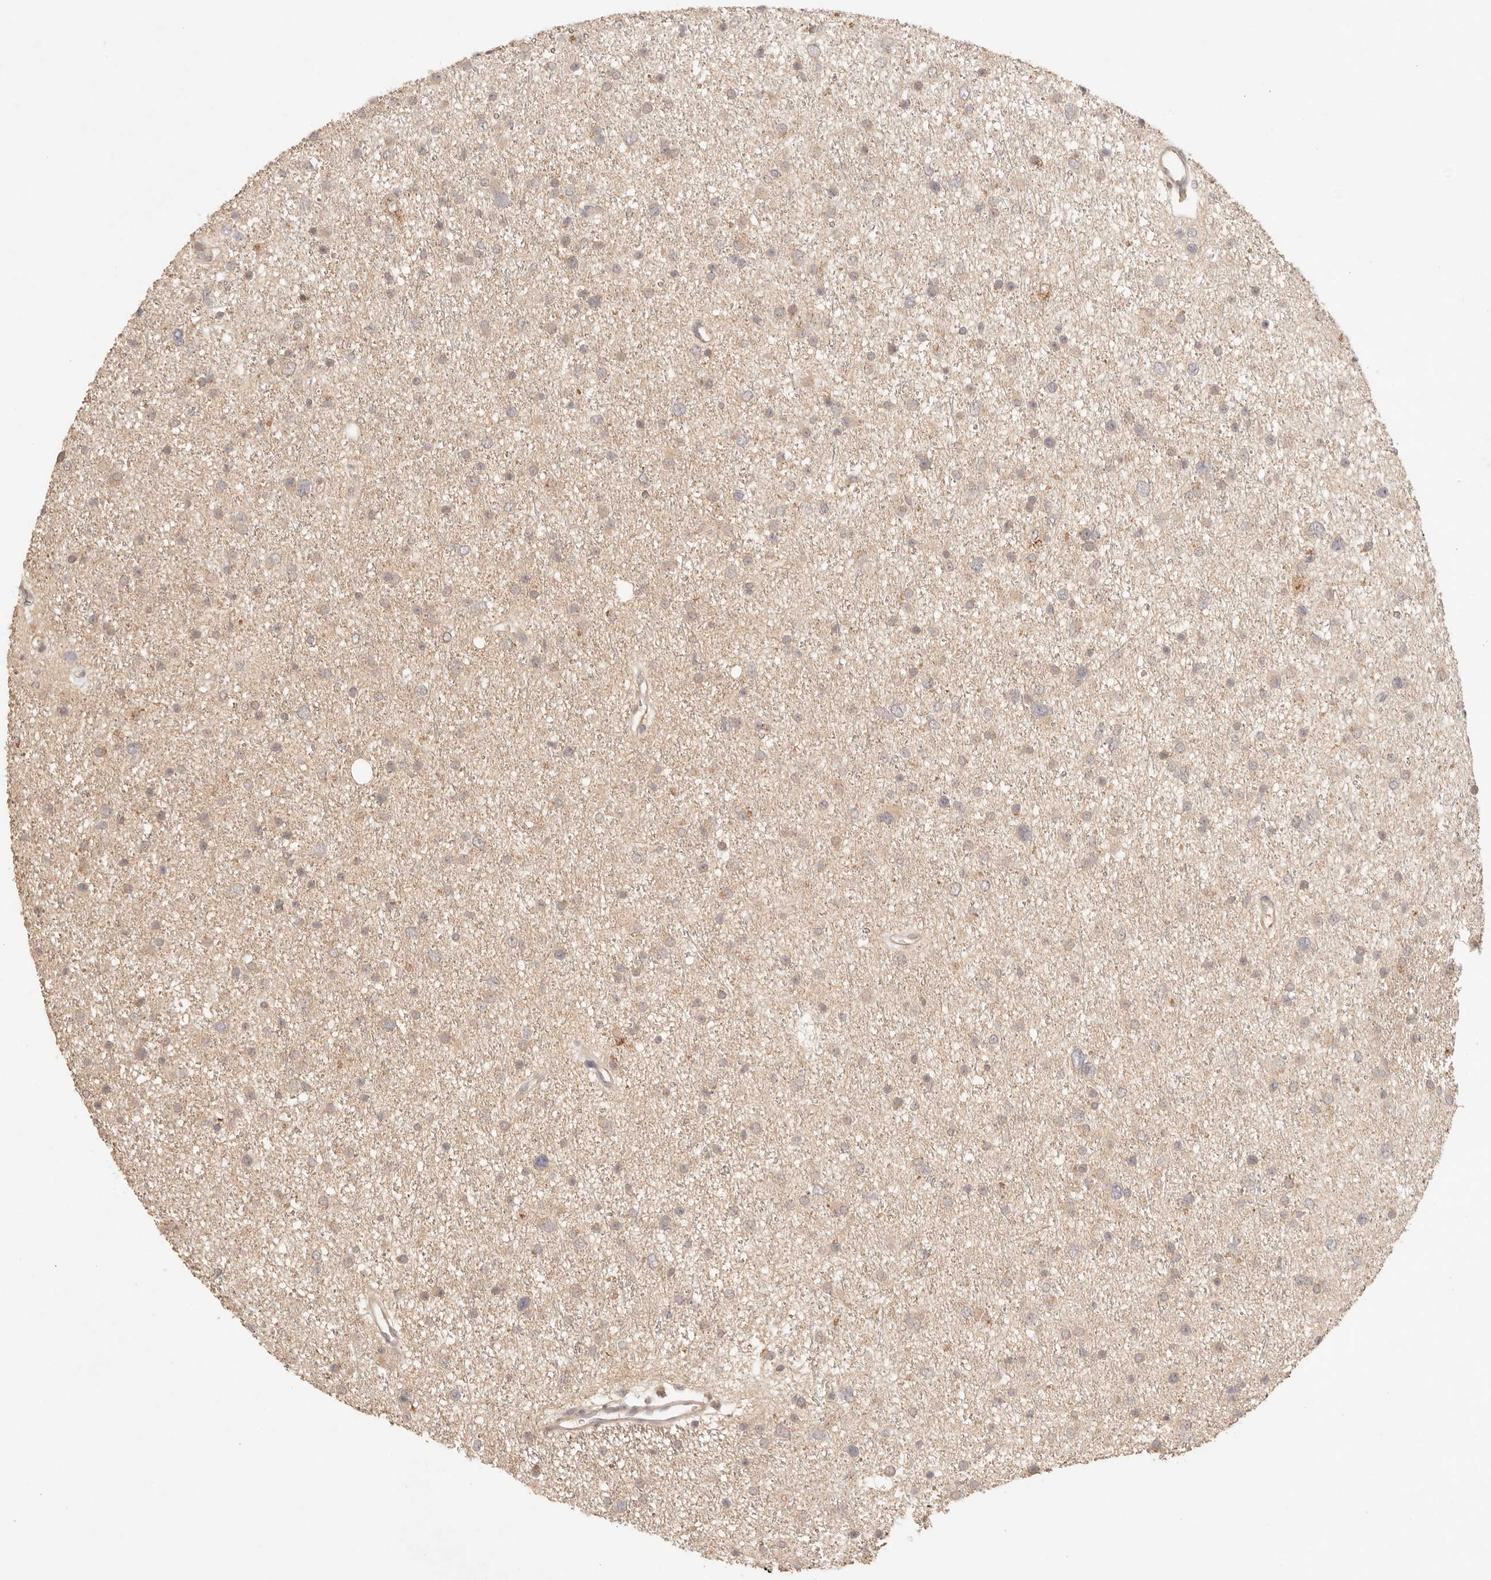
{"staining": {"intensity": "weak", "quantity": ">75%", "location": "cytoplasmic/membranous"}, "tissue": "glioma", "cell_type": "Tumor cells", "image_type": "cancer", "snomed": [{"axis": "morphology", "description": "Glioma, malignant, Low grade"}, {"axis": "topography", "description": "Cerebral cortex"}], "caption": "Protein positivity by immunohistochemistry reveals weak cytoplasmic/membranous expression in about >75% of tumor cells in malignant glioma (low-grade). The staining is performed using DAB (3,3'-diaminobenzidine) brown chromogen to label protein expression. The nuclei are counter-stained blue using hematoxylin.", "gene": "PHLDA3", "patient": {"sex": "female", "age": 39}}